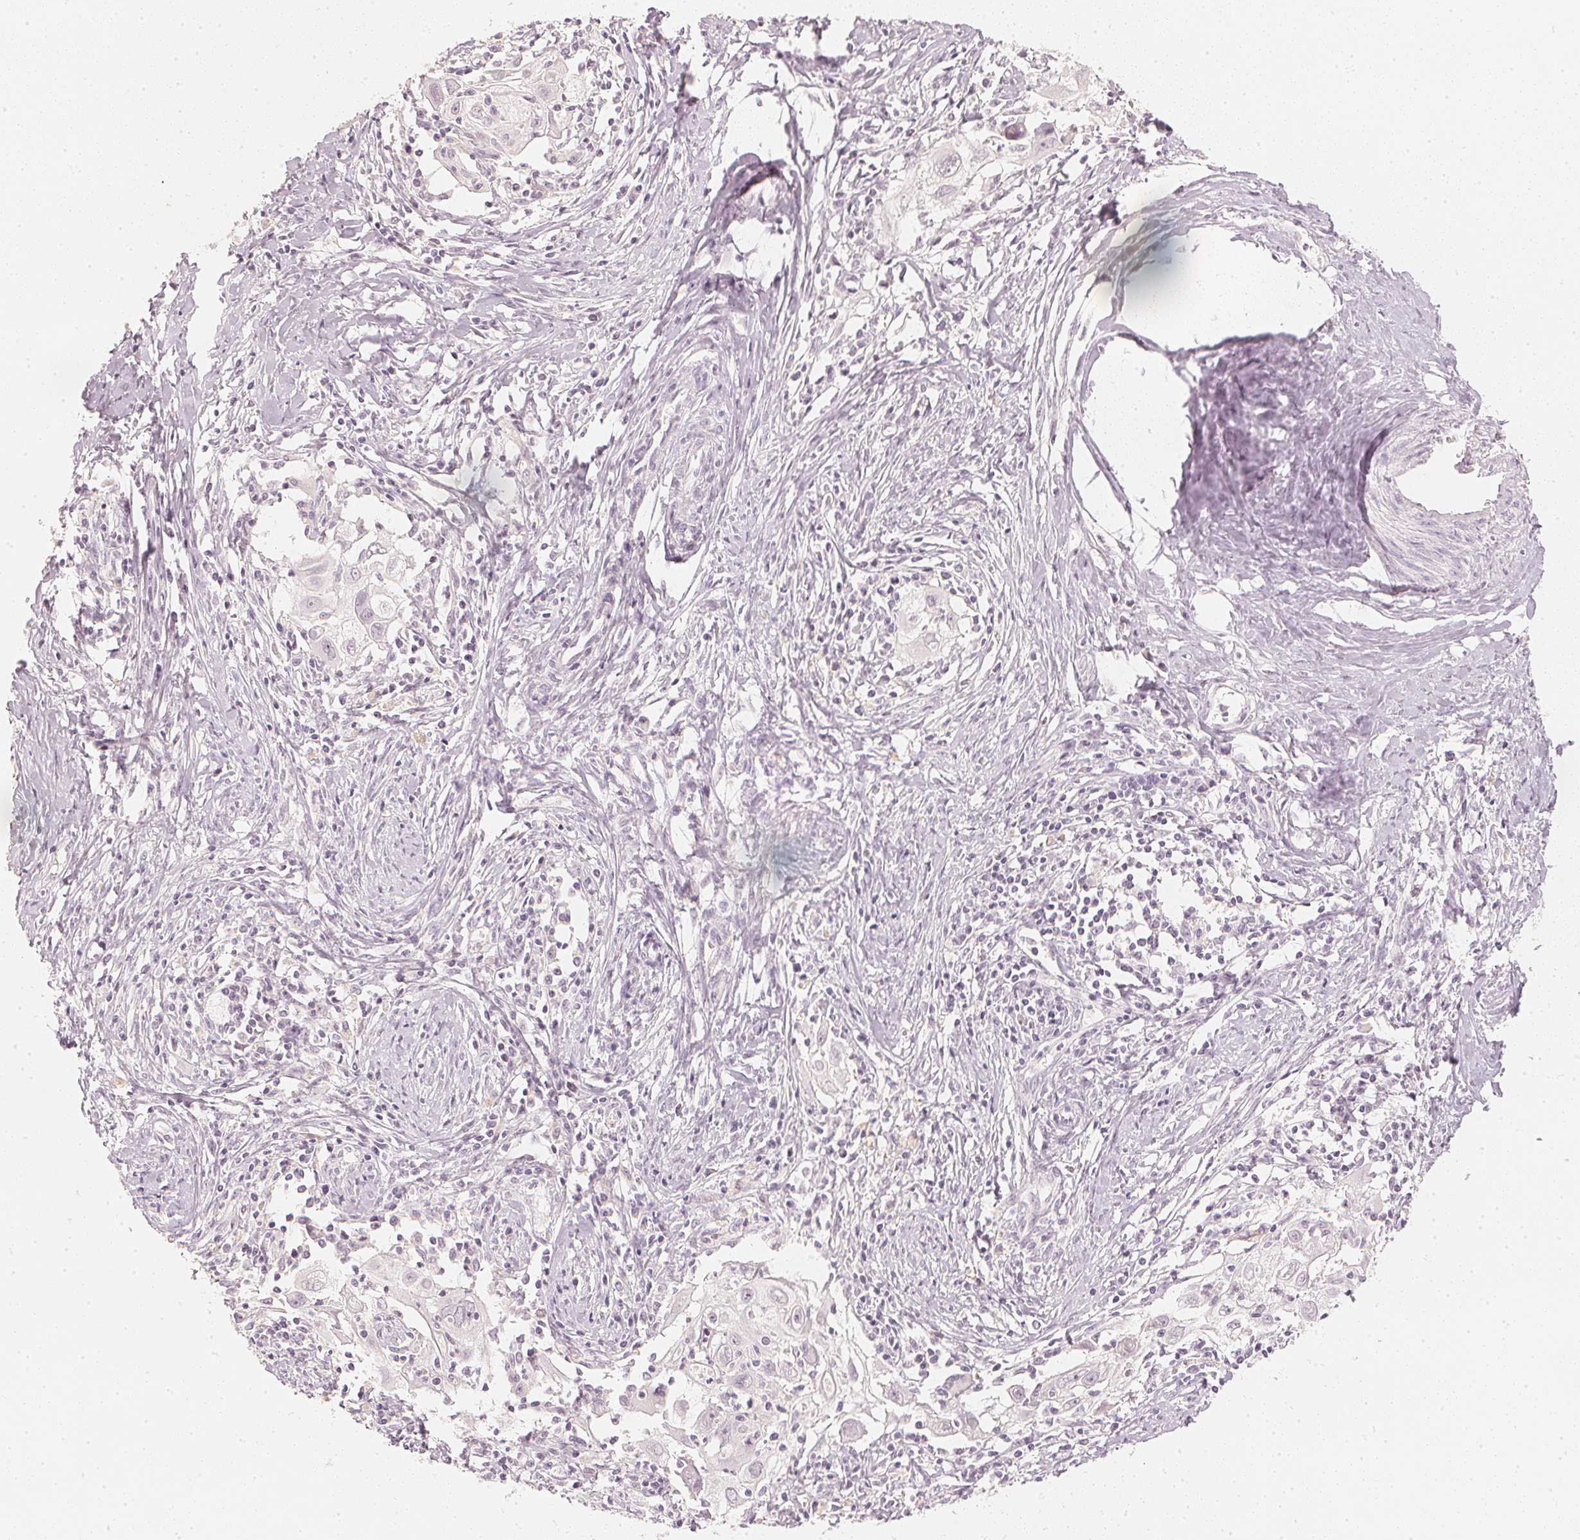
{"staining": {"intensity": "negative", "quantity": "none", "location": "none"}, "tissue": "cervical cancer", "cell_type": "Tumor cells", "image_type": "cancer", "snomed": [{"axis": "morphology", "description": "Squamous cell carcinoma, NOS"}, {"axis": "topography", "description": "Cervix"}], "caption": "Tumor cells show no significant positivity in squamous cell carcinoma (cervical).", "gene": "CALB1", "patient": {"sex": "female", "age": 30}}